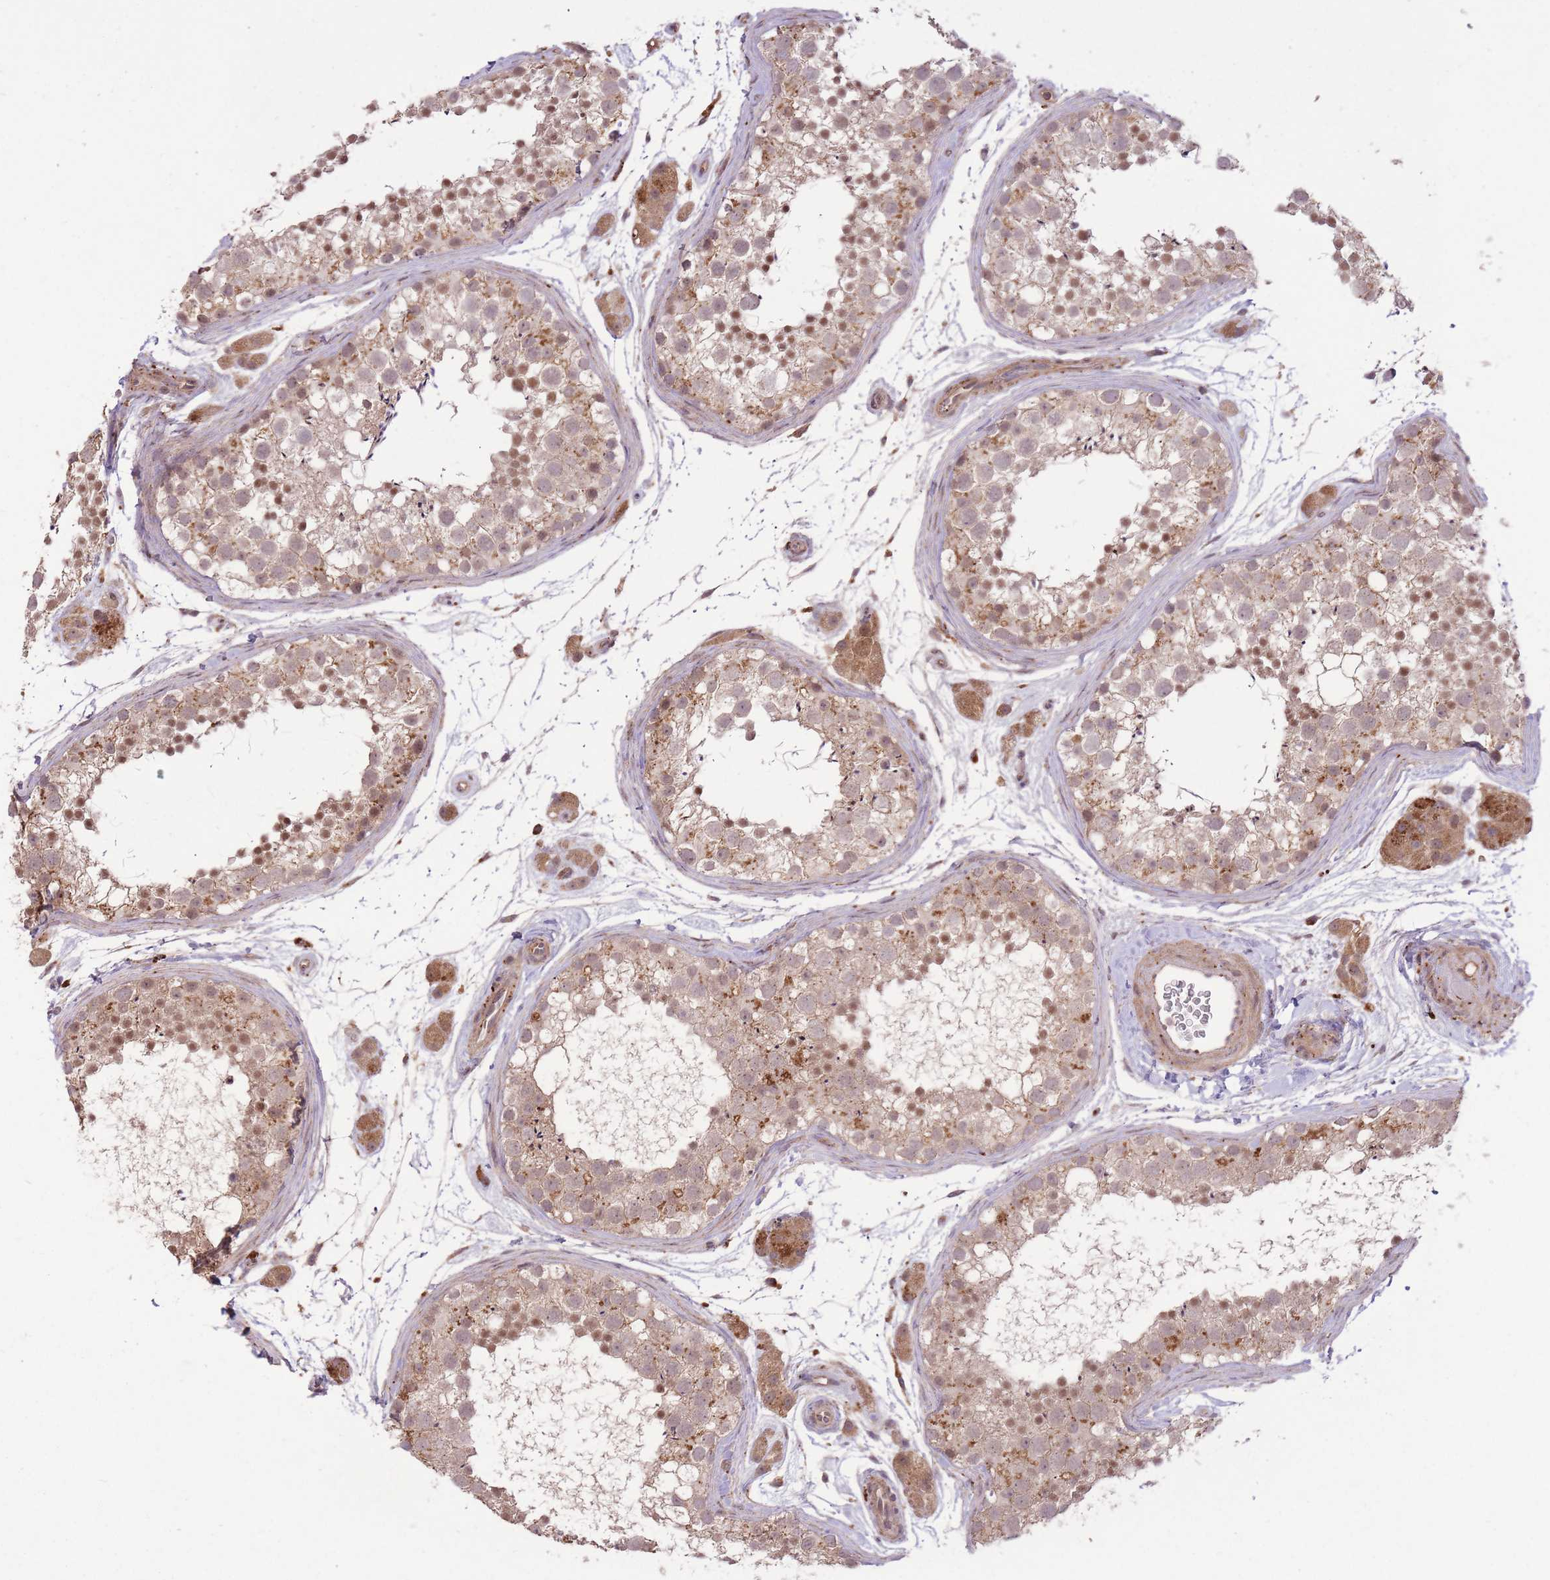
{"staining": {"intensity": "moderate", "quantity": ">75%", "location": "cytoplasmic/membranous,nuclear"}, "tissue": "testis", "cell_type": "Cells in seminiferous ducts", "image_type": "normal", "snomed": [{"axis": "morphology", "description": "Normal tissue, NOS"}, {"axis": "topography", "description": "Testis"}], "caption": "Immunohistochemistry of normal human testis demonstrates medium levels of moderate cytoplasmic/membranous,nuclear positivity in about >75% of cells in seminiferous ducts. Nuclei are stained in blue.", "gene": "POLR3F", "patient": {"sex": "male", "age": 41}}